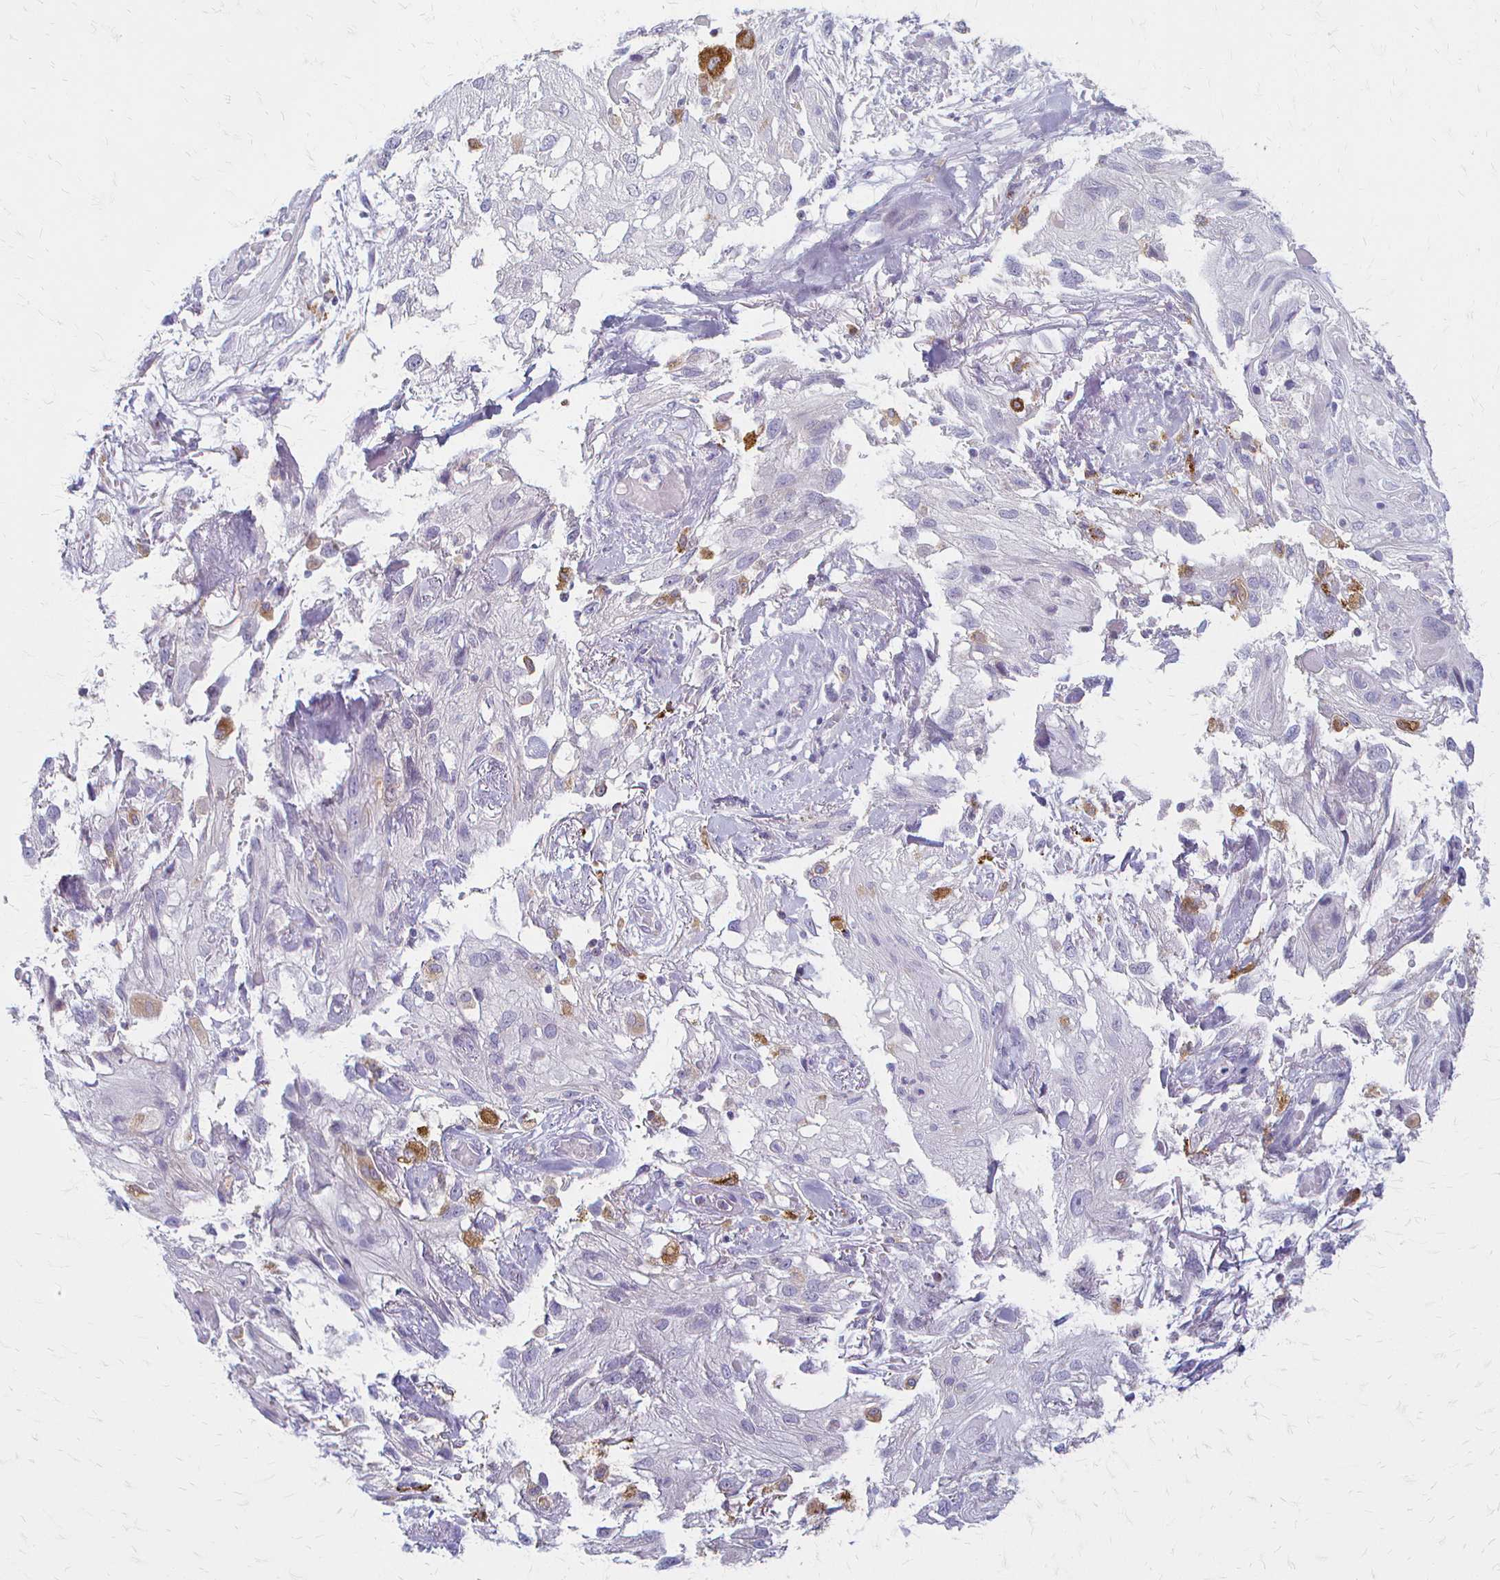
{"staining": {"intensity": "negative", "quantity": "none", "location": "none"}, "tissue": "skin cancer", "cell_type": "Tumor cells", "image_type": "cancer", "snomed": [{"axis": "morphology", "description": "Squamous cell carcinoma, NOS"}, {"axis": "topography", "description": "Skin"}, {"axis": "topography", "description": "Vulva"}], "caption": "Tumor cells show no significant expression in skin squamous cell carcinoma. (Brightfield microscopy of DAB (3,3'-diaminobenzidine) IHC at high magnification).", "gene": "ACP5", "patient": {"sex": "female", "age": 86}}